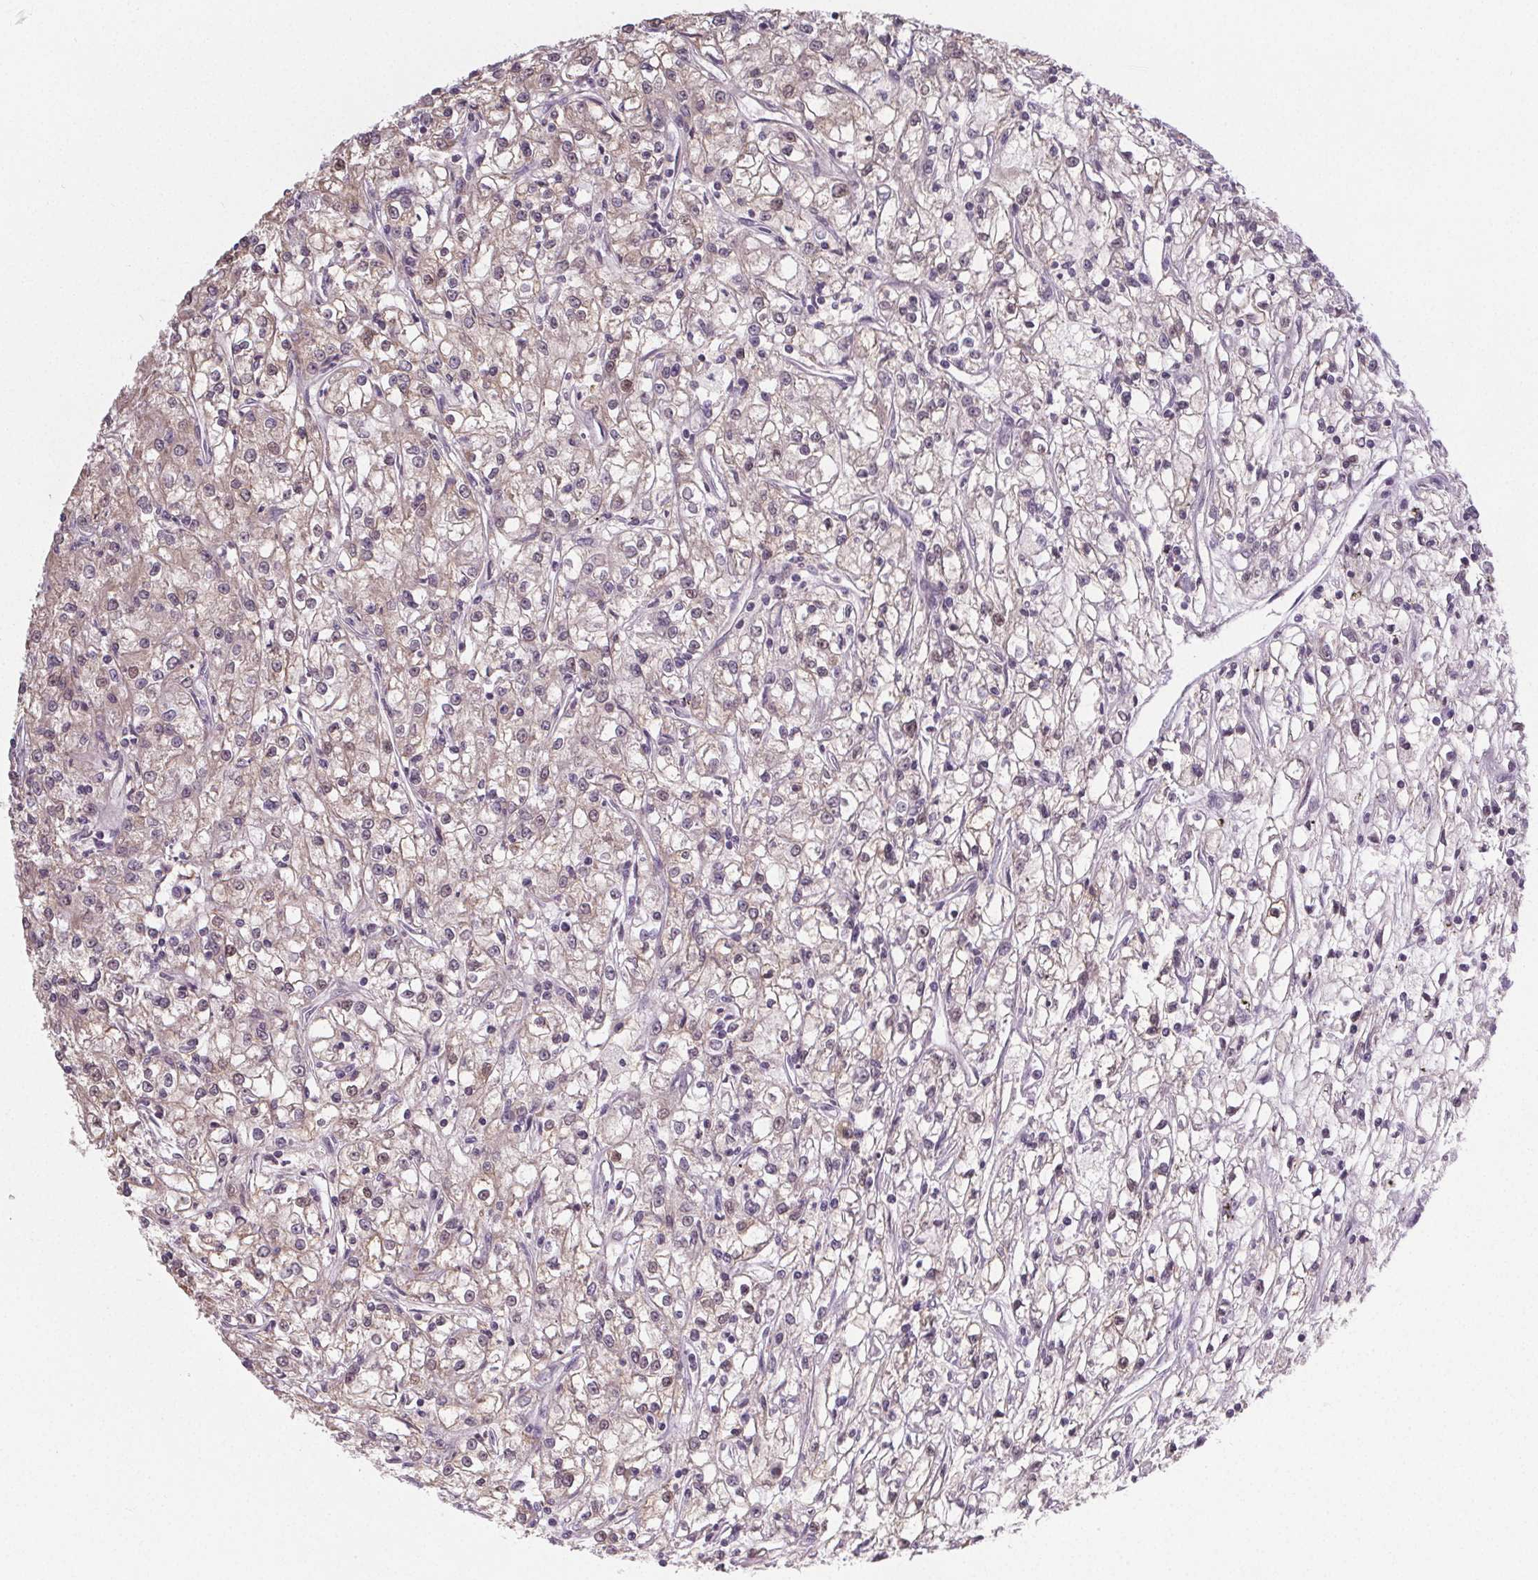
{"staining": {"intensity": "negative", "quantity": "none", "location": "none"}, "tissue": "renal cancer", "cell_type": "Tumor cells", "image_type": "cancer", "snomed": [{"axis": "morphology", "description": "Adenocarcinoma, NOS"}, {"axis": "topography", "description": "Kidney"}], "caption": "Immunohistochemistry (IHC) photomicrograph of neoplastic tissue: renal cancer stained with DAB exhibits no significant protein staining in tumor cells.", "gene": "SLC26A2", "patient": {"sex": "female", "age": 59}}